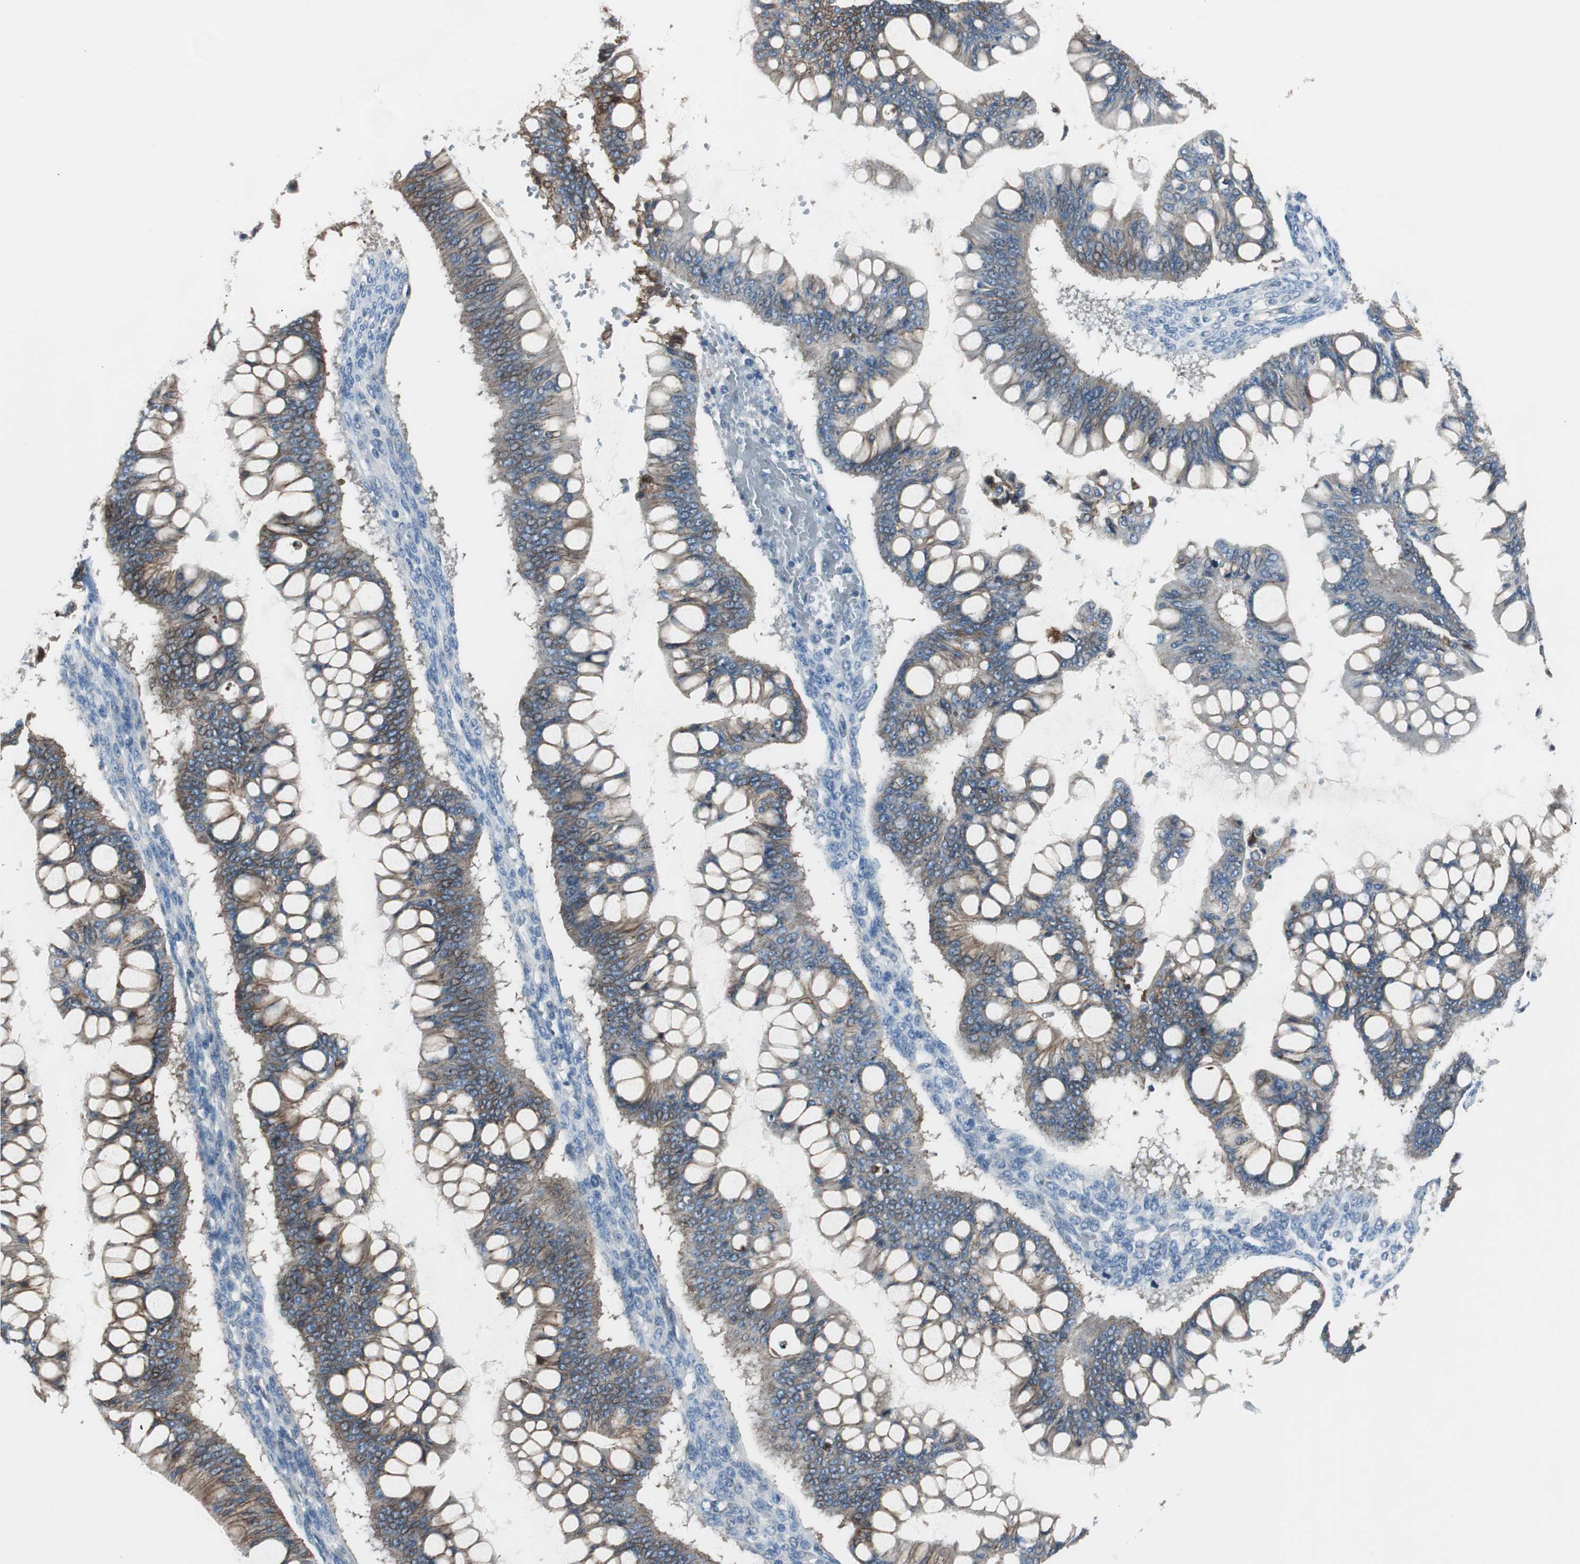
{"staining": {"intensity": "moderate", "quantity": ">75%", "location": "cytoplasmic/membranous"}, "tissue": "ovarian cancer", "cell_type": "Tumor cells", "image_type": "cancer", "snomed": [{"axis": "morphology", "description": "Cystadenocarcinoma, mucinous, NOS"}, {"axis": "topography", "description": "Ovary"}], "caption": "A histopathology image showing moderate cytoplasmic/membranous positivity in approximately >75% of tumor cells in ovarian cancer, as visualized by brown immunohistochemical staining.", "gene": "STXBP4", "patient": {"sex": "female", "age": 73}}